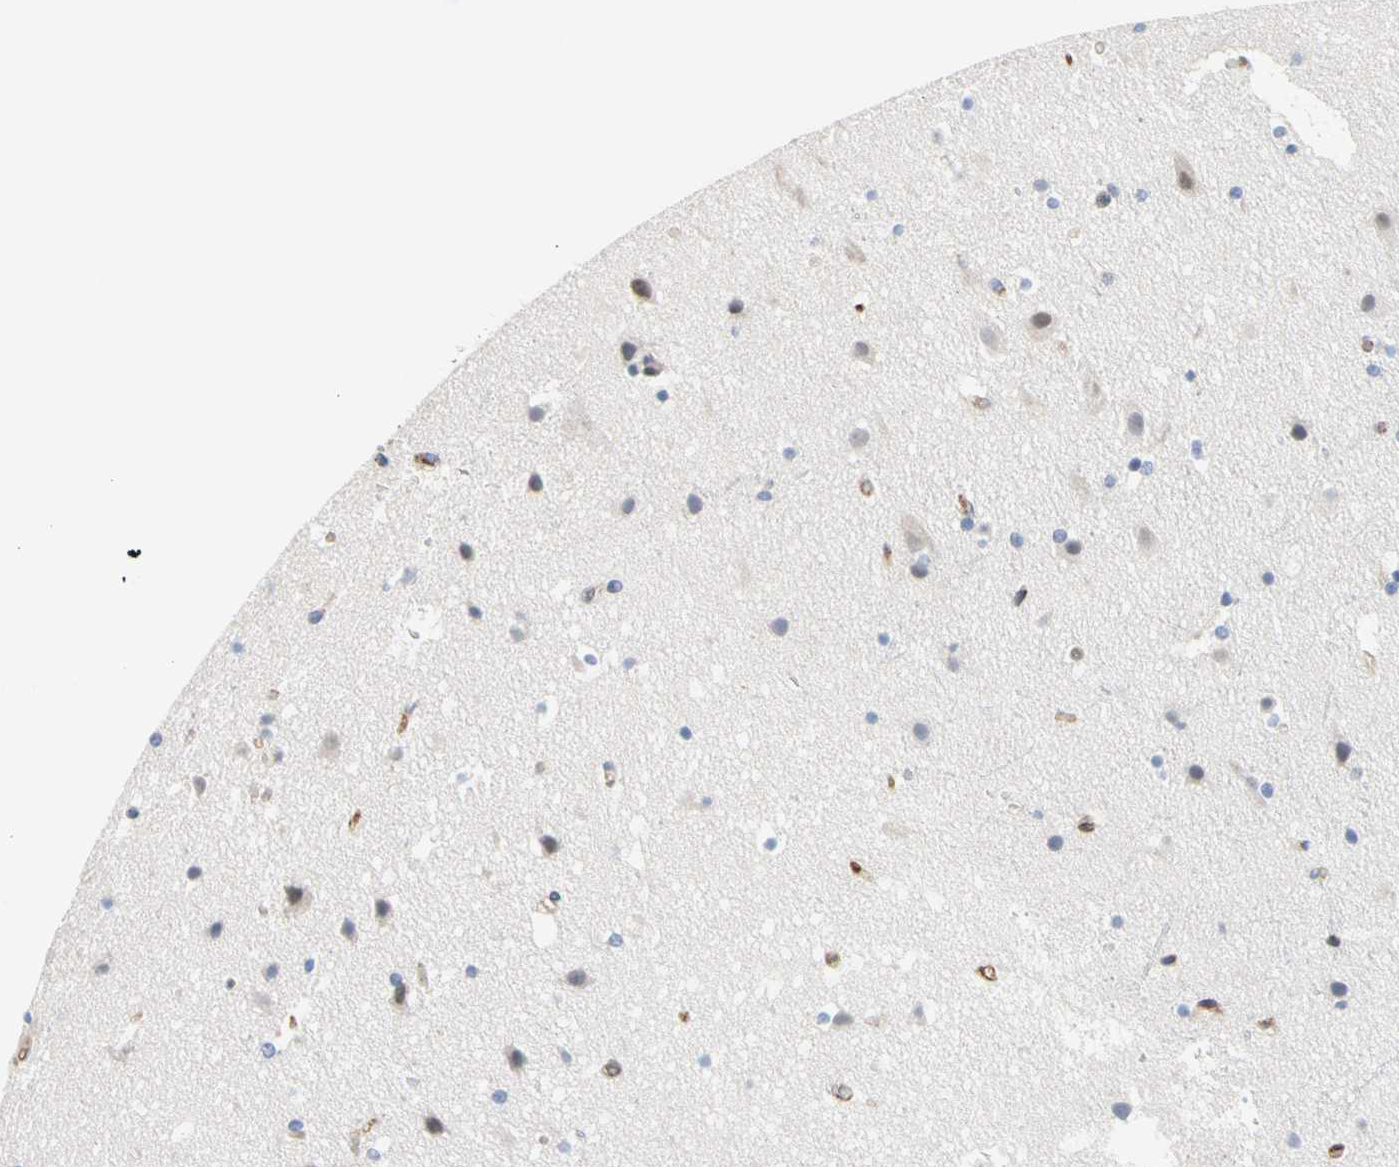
{"staining": {"intensity": "weak", "quantity": "25%-75%", "location": "cytoplasmic/membranous"}, "tissue": "cerebral cortex", "cell_type": "Endothelial cells", "image_type": "normal", "snomed": [{"axis": "morphology", "description": "Normal tissue, NOS"}, {"axis": "topography", "description": "Cerebral cortex"}], "caption": "Brown immunohistochemical staining in normal cerebral cortex demonstrates weak cytoplasmic/membranous positivity in approximately 25%-75% of endothelial cells. The protein is stained brown, and the nuclei are stained in blue (DAB (3,3'-diaminobenzidine) IHC with brightfield microscopy, high magnification).", "gene": "MCL1", "patient": {"sex": "male", "age": 45}}